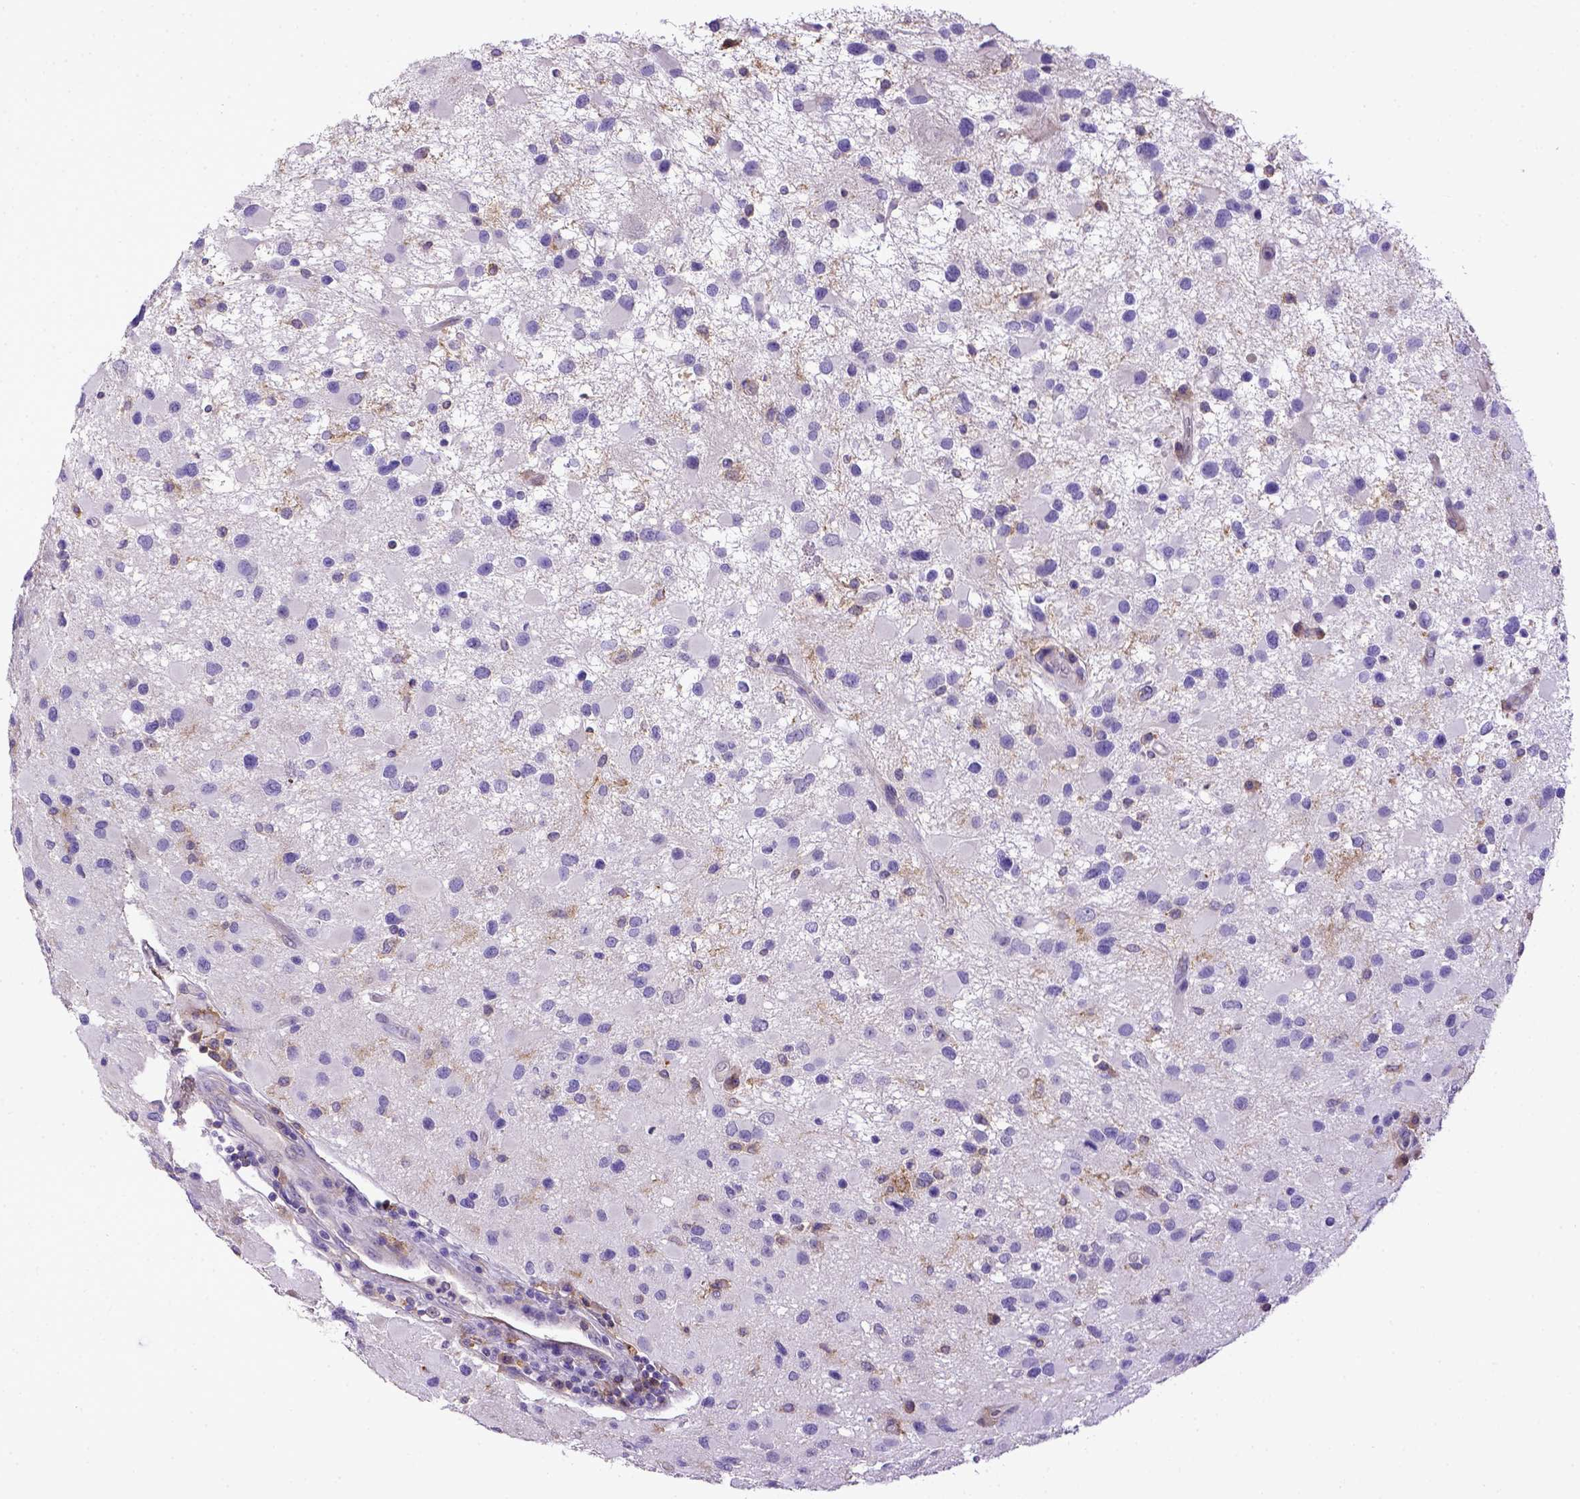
{"staining": {"intensity": "negative", "quantity": "none", "location": "none"}, "tissue": "glioma", "cell_type": "Tumor cells", "image_type": "cancer", "snomed": [{"axis": "morphology", "description": "Glioma, malignant, Low grade"}, {"axis": "topography", "description": "Brain"}], "caption": "Immunohistochemistry micrograph of glioma stained for a protein (brown), which shows no expression in tumor cells. (Stains: DAB (3,3'-diaminobenzidine) immunohistochemistry (IHC) with hematoxylin counter stain, Microscopy: brightfield microscopy at high magnification).", "gene": "CD40", "patient": {"sex": "female", "age": 32}}